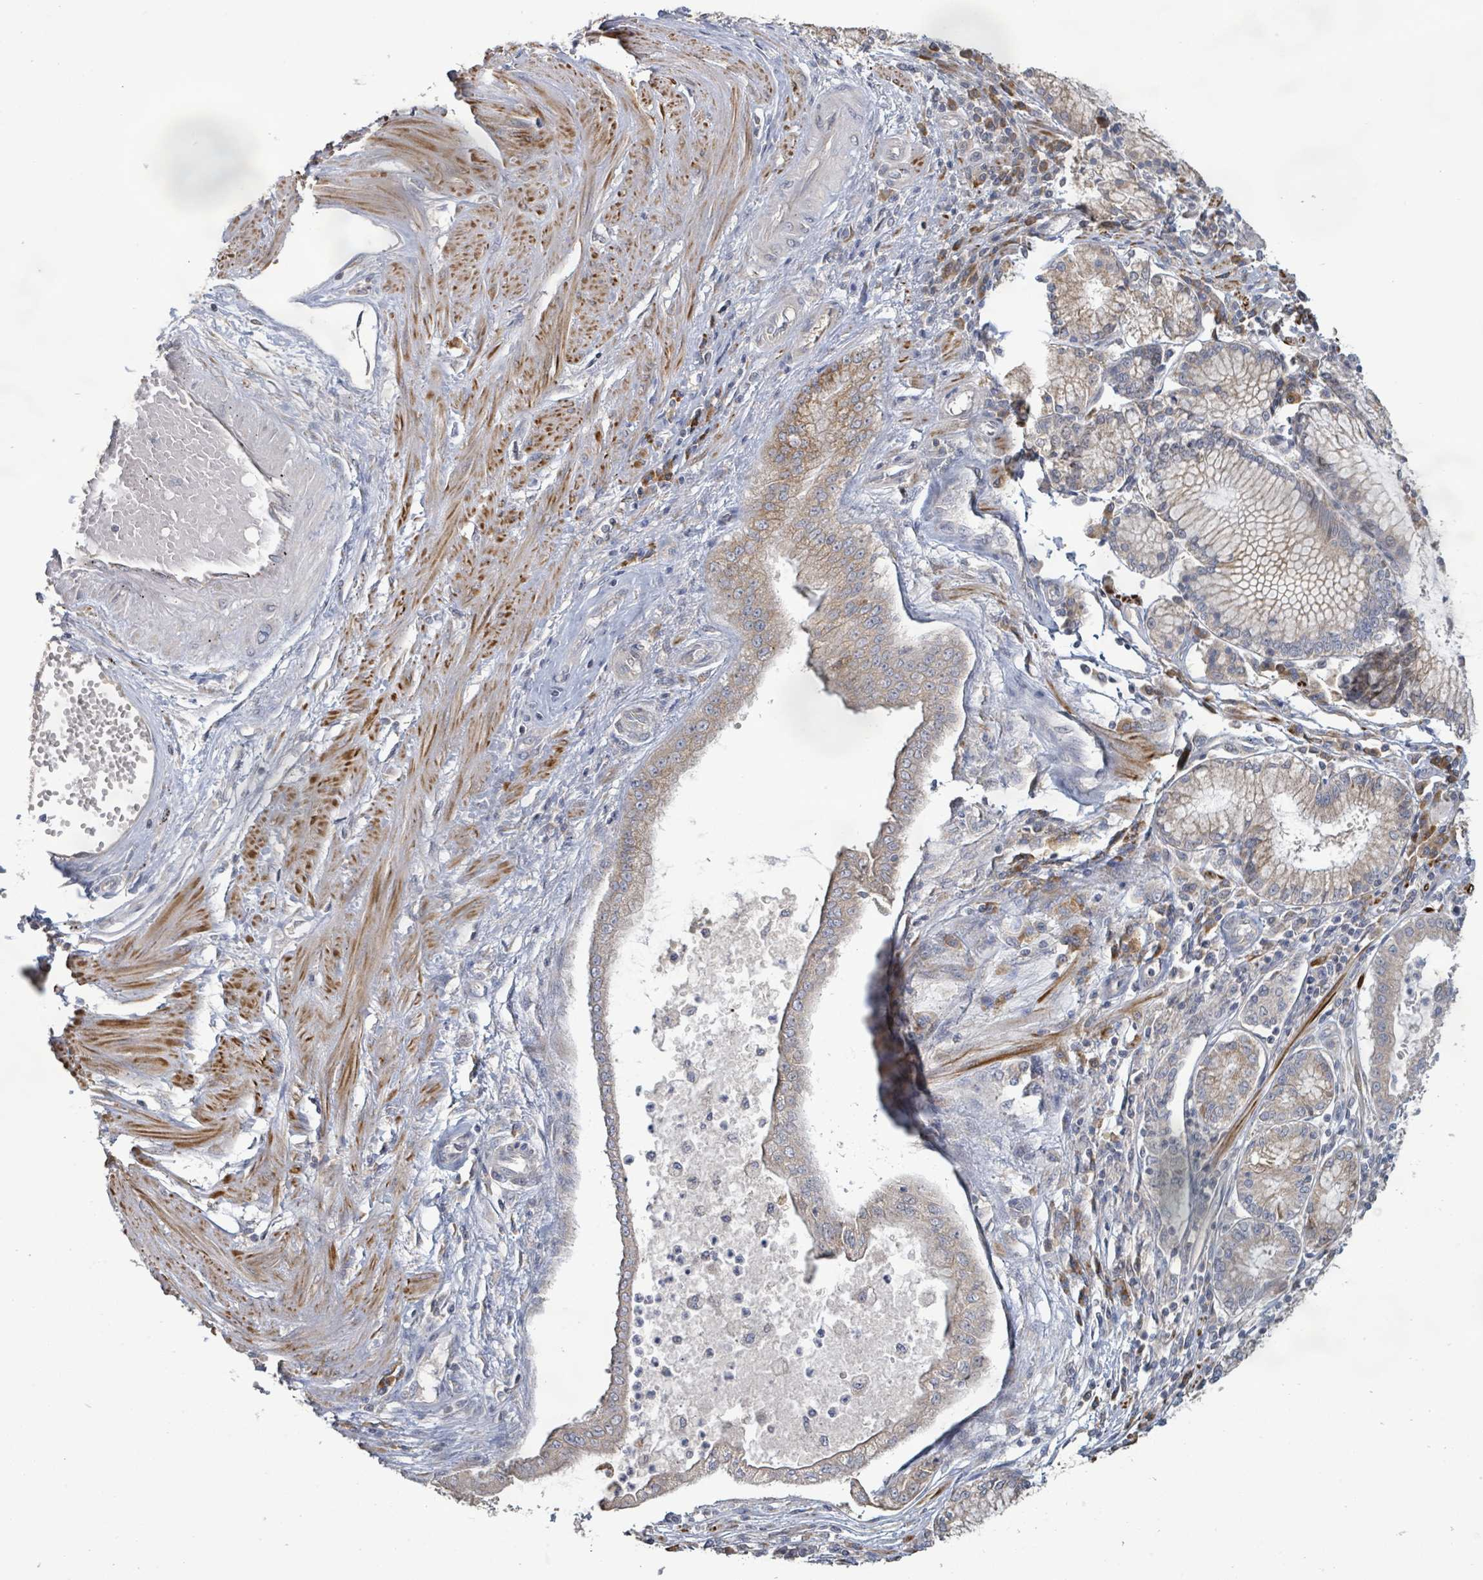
{"staining": {"intensity": "moderate", "quantity": "<25%", "location": "cytoplasmic/membranous"}, "tissue": "stomach cancer", "cell_type": "Tumor cells", "image_type": "cancer", "snomed": [{"axis": "morphology", "description": "Adenocarcinoma, NOS"}, {"axis": "topography", "description": "Stomach"}], "caption": "Stomach cancer (adenocarcinoma) stained with a brown dye shows moderate cytoplasmic/membranous positive staining in approximately <25% of tumor cells.", "gene": "KCNS2", "patient": {"sex": "male", "age": 59}}